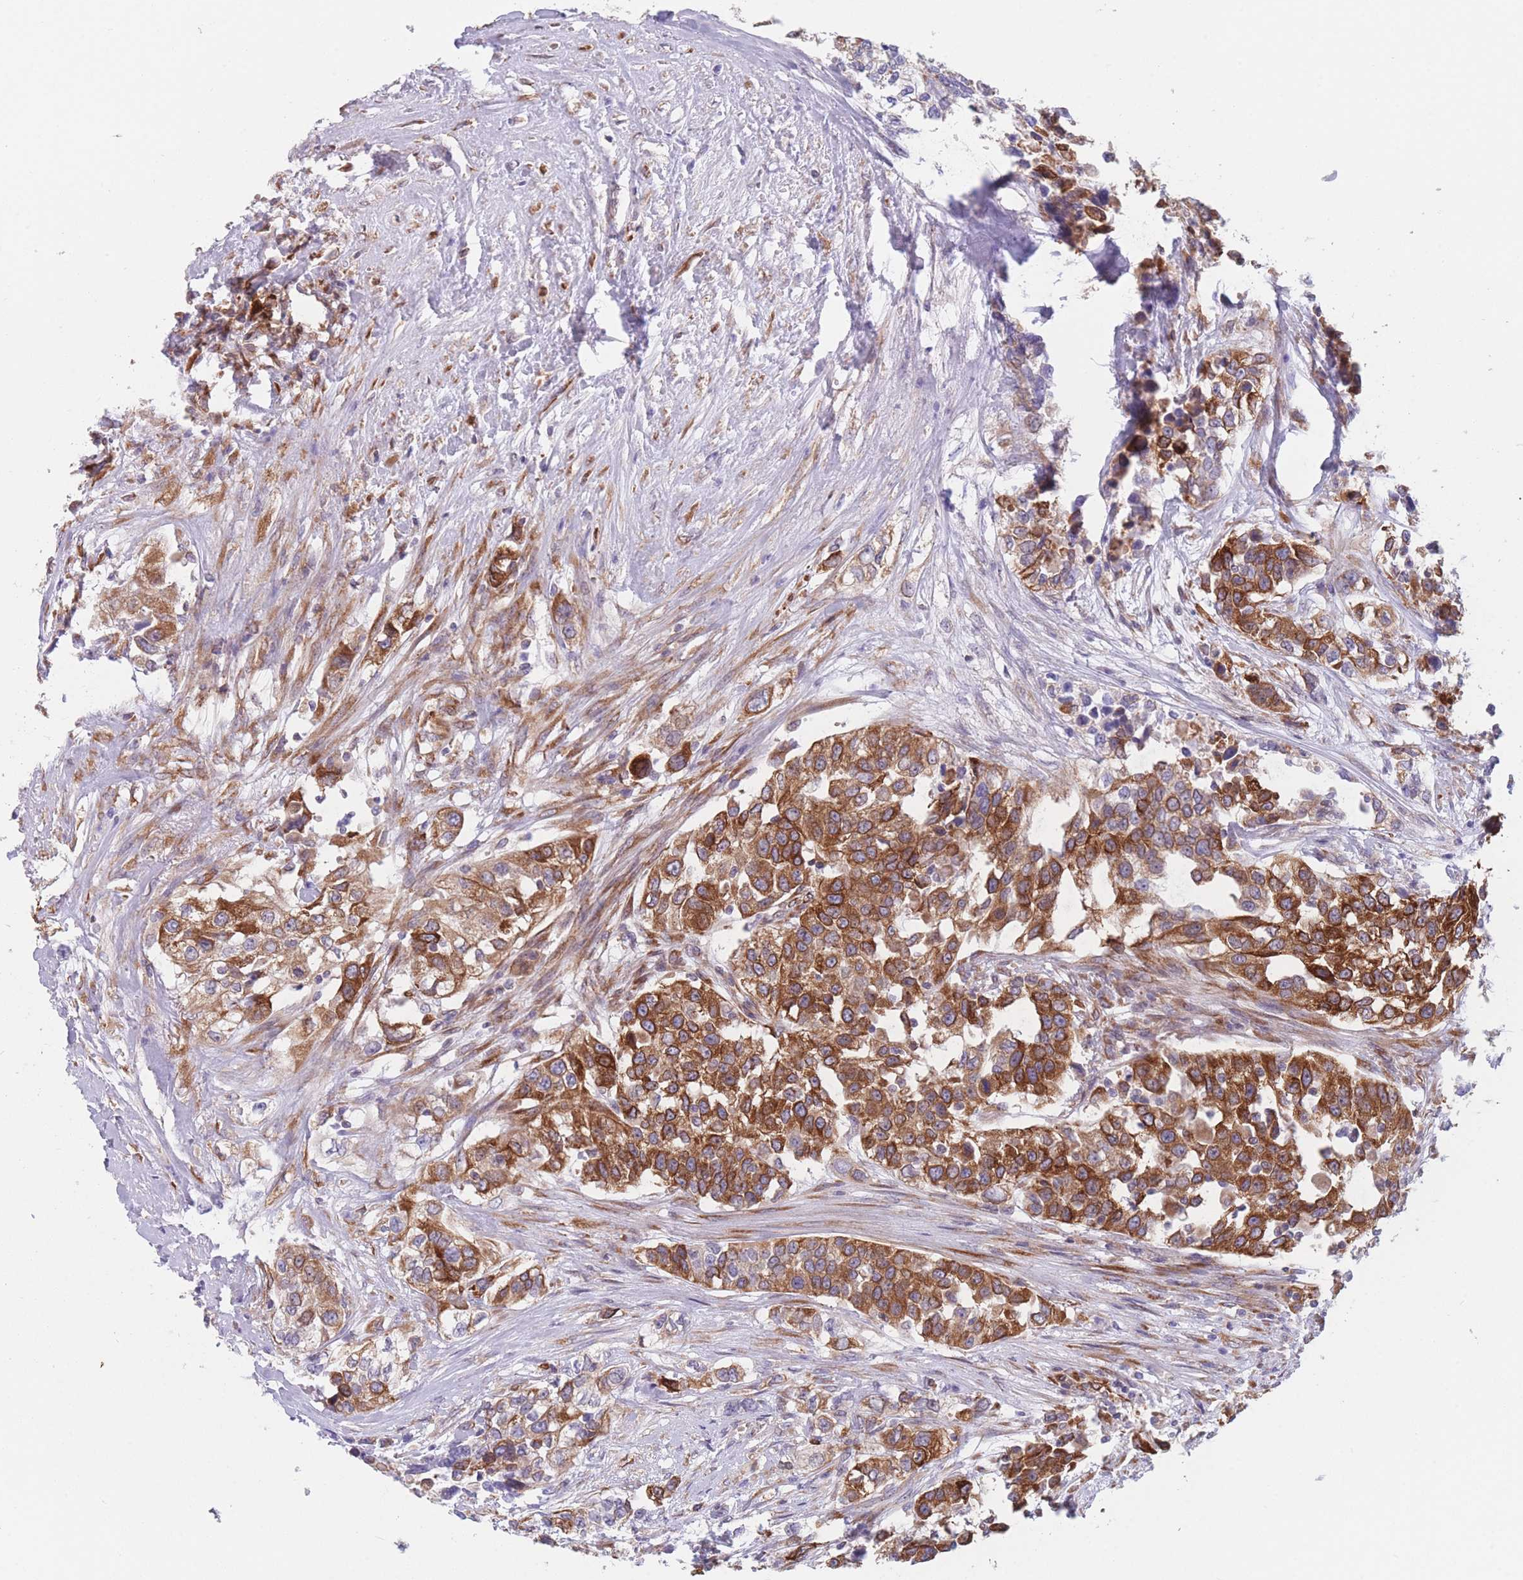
{"staining": {"intensity": "strong", "quantity": ">75%", "location": "cytoplasmic/membranous"}, "tissue": "urothelial cancer", "cell_type": "Tumor cells", "image_type": "cancer", "snomed": [{"axis": "morphology", "description": "Urothelial carcinoma, High grade"}, {"axis": "topography", "description": "Urinary bladder"}], "caption": "Urothelial carcinoma (high-grade) tissue demonstrates strong cytoplasmic/membranous positivity in about >75% of tumor cells", "gene": "AK9", "patient": {"sex": "female", "age": 80}}